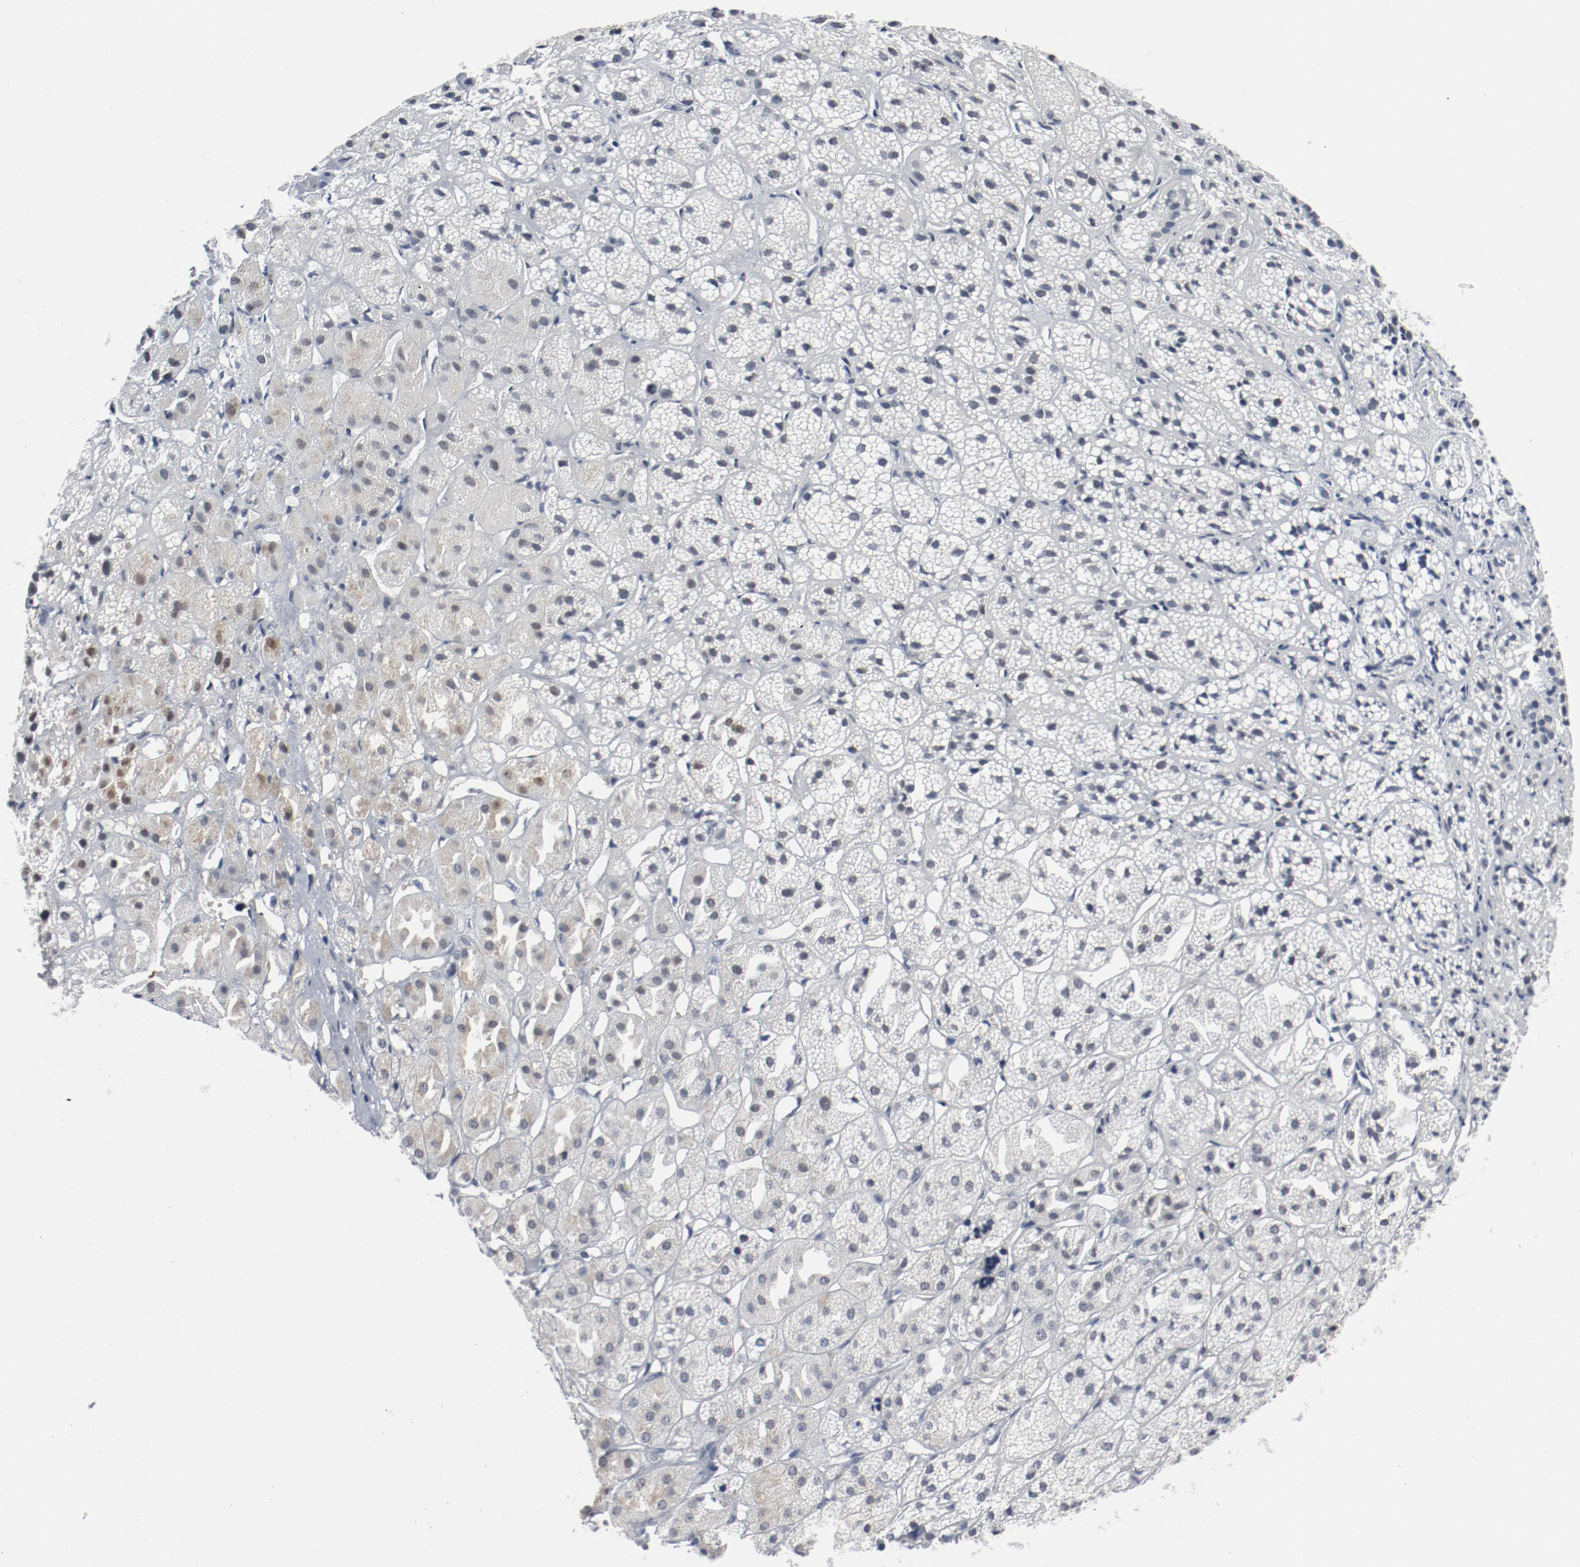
{"staining": {"intensity": "strong", "quantity": ">75%", "location": "nuclear"}, "tissue": "adrenal gland", "cell_type": "Glandular cells", "image_type": "normal", "snomed": [{"axis": "morphology", "description": "Normal tissue, NOS"}, {"axis": "topography", "description": "Adrenal gland"}], "caption": "IHC micrograph of benign adrenal gland: human adrenal gland stained using immunohistochemistry (IHC) reveals high levels of strong protein expression localized specifically in the nuclear of glandular cells, appearing as a nuclear brown color.", "gene": "JMJD6", "patient": {"sex": "female", "age": 71}}